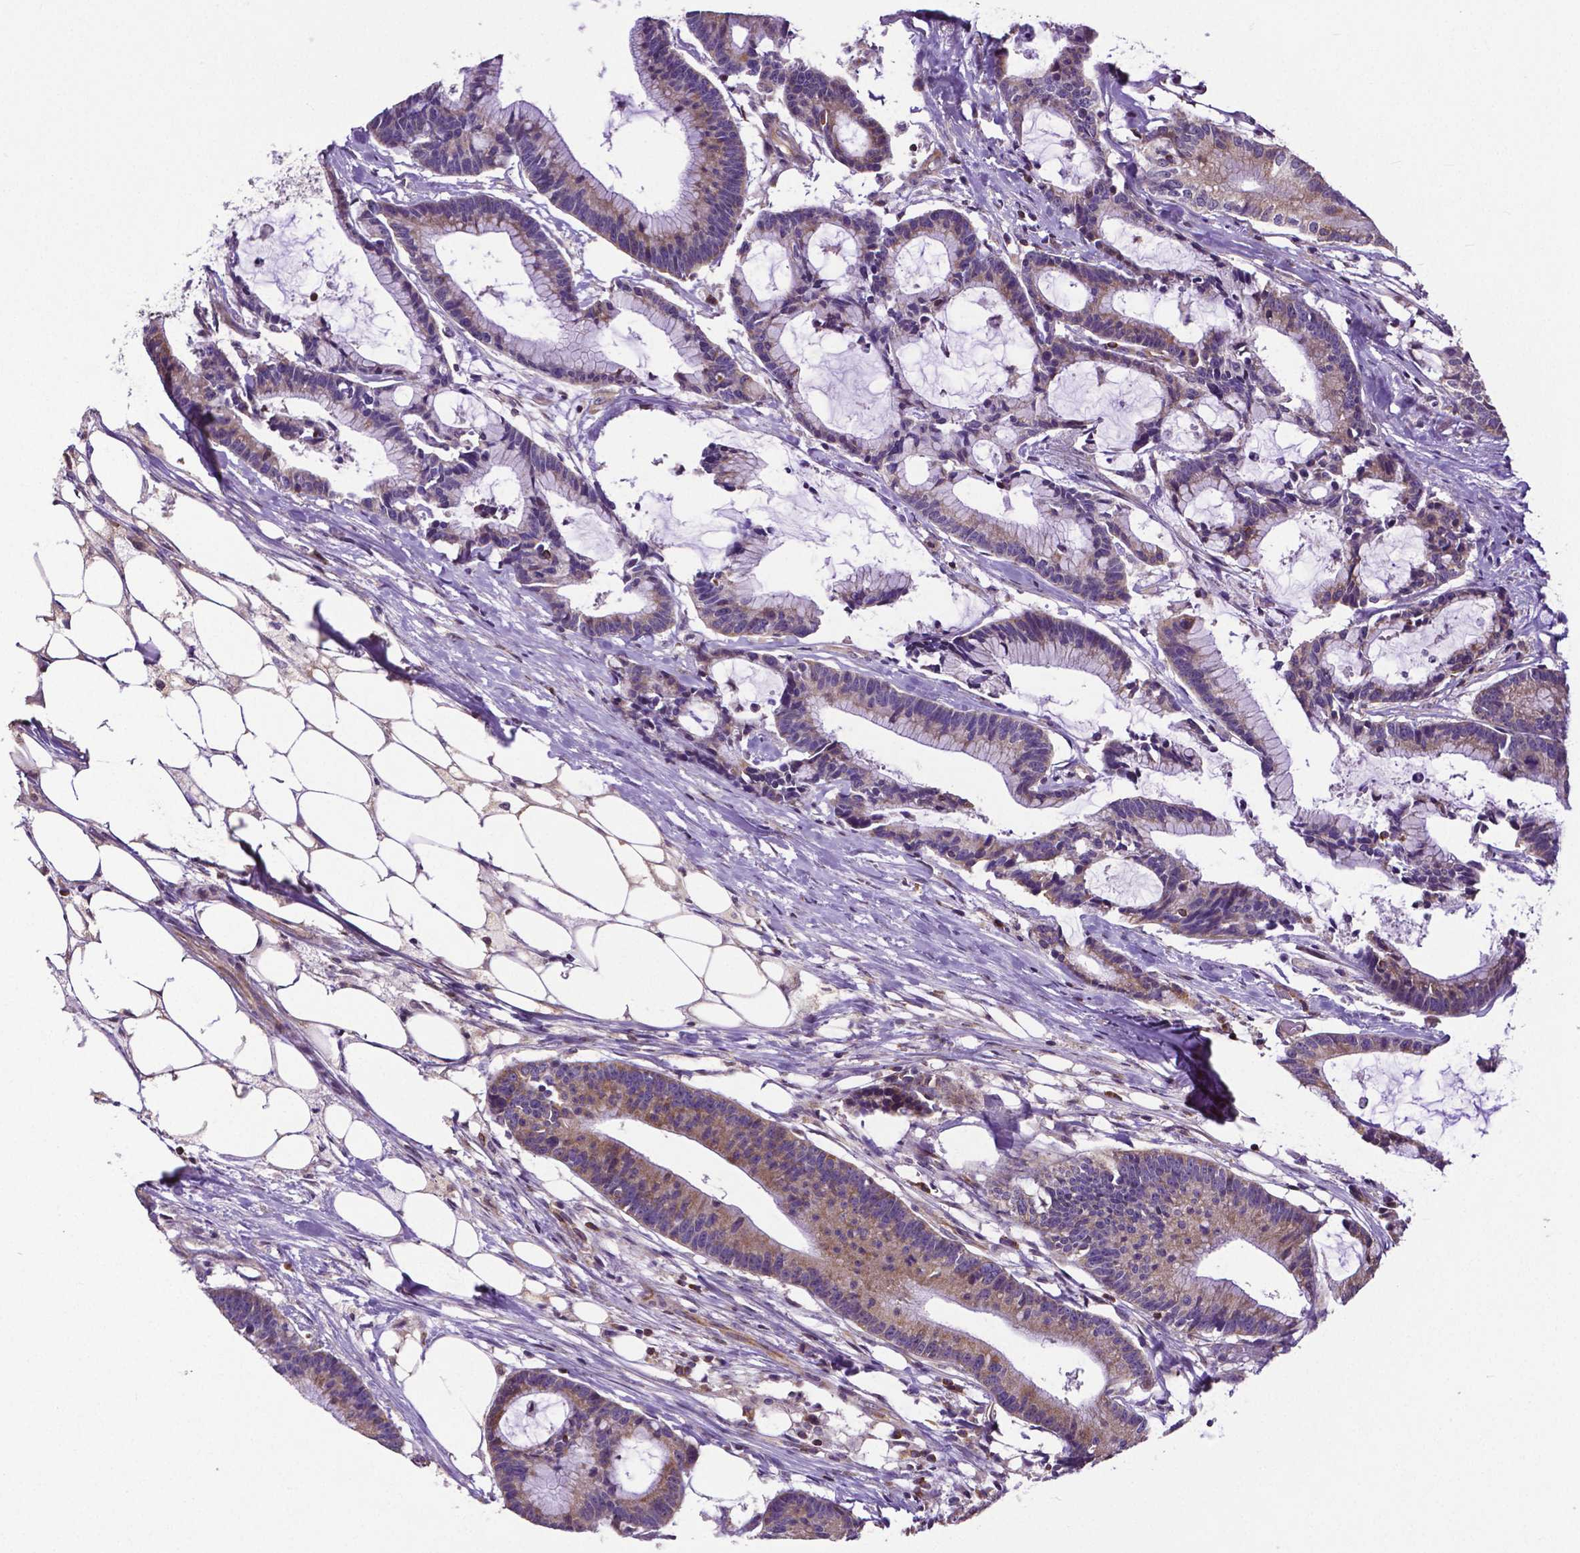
{"staining": {"intensity": "moderate", "quantity": ">75%", "location": "cytoplasmic/membranous"}, "tissue": "colorectal cancer", "cell_type": "Tumor cells", "image_type": "cancer", "snomed": [{"axis": "morphology", "description": "Adenocarcinoma, NOS"}, {"axis": "topography", "description": "Colon"}], "caption": "Colorectal cancer (adenocarcinoma) was stained to show a protein in brown. There is medium levels of moderate cytoplasmic/membranous staining in about >75% of tumor cells.", "gene": "MCL1", "patient": {"sex": "female", "age": 78}}